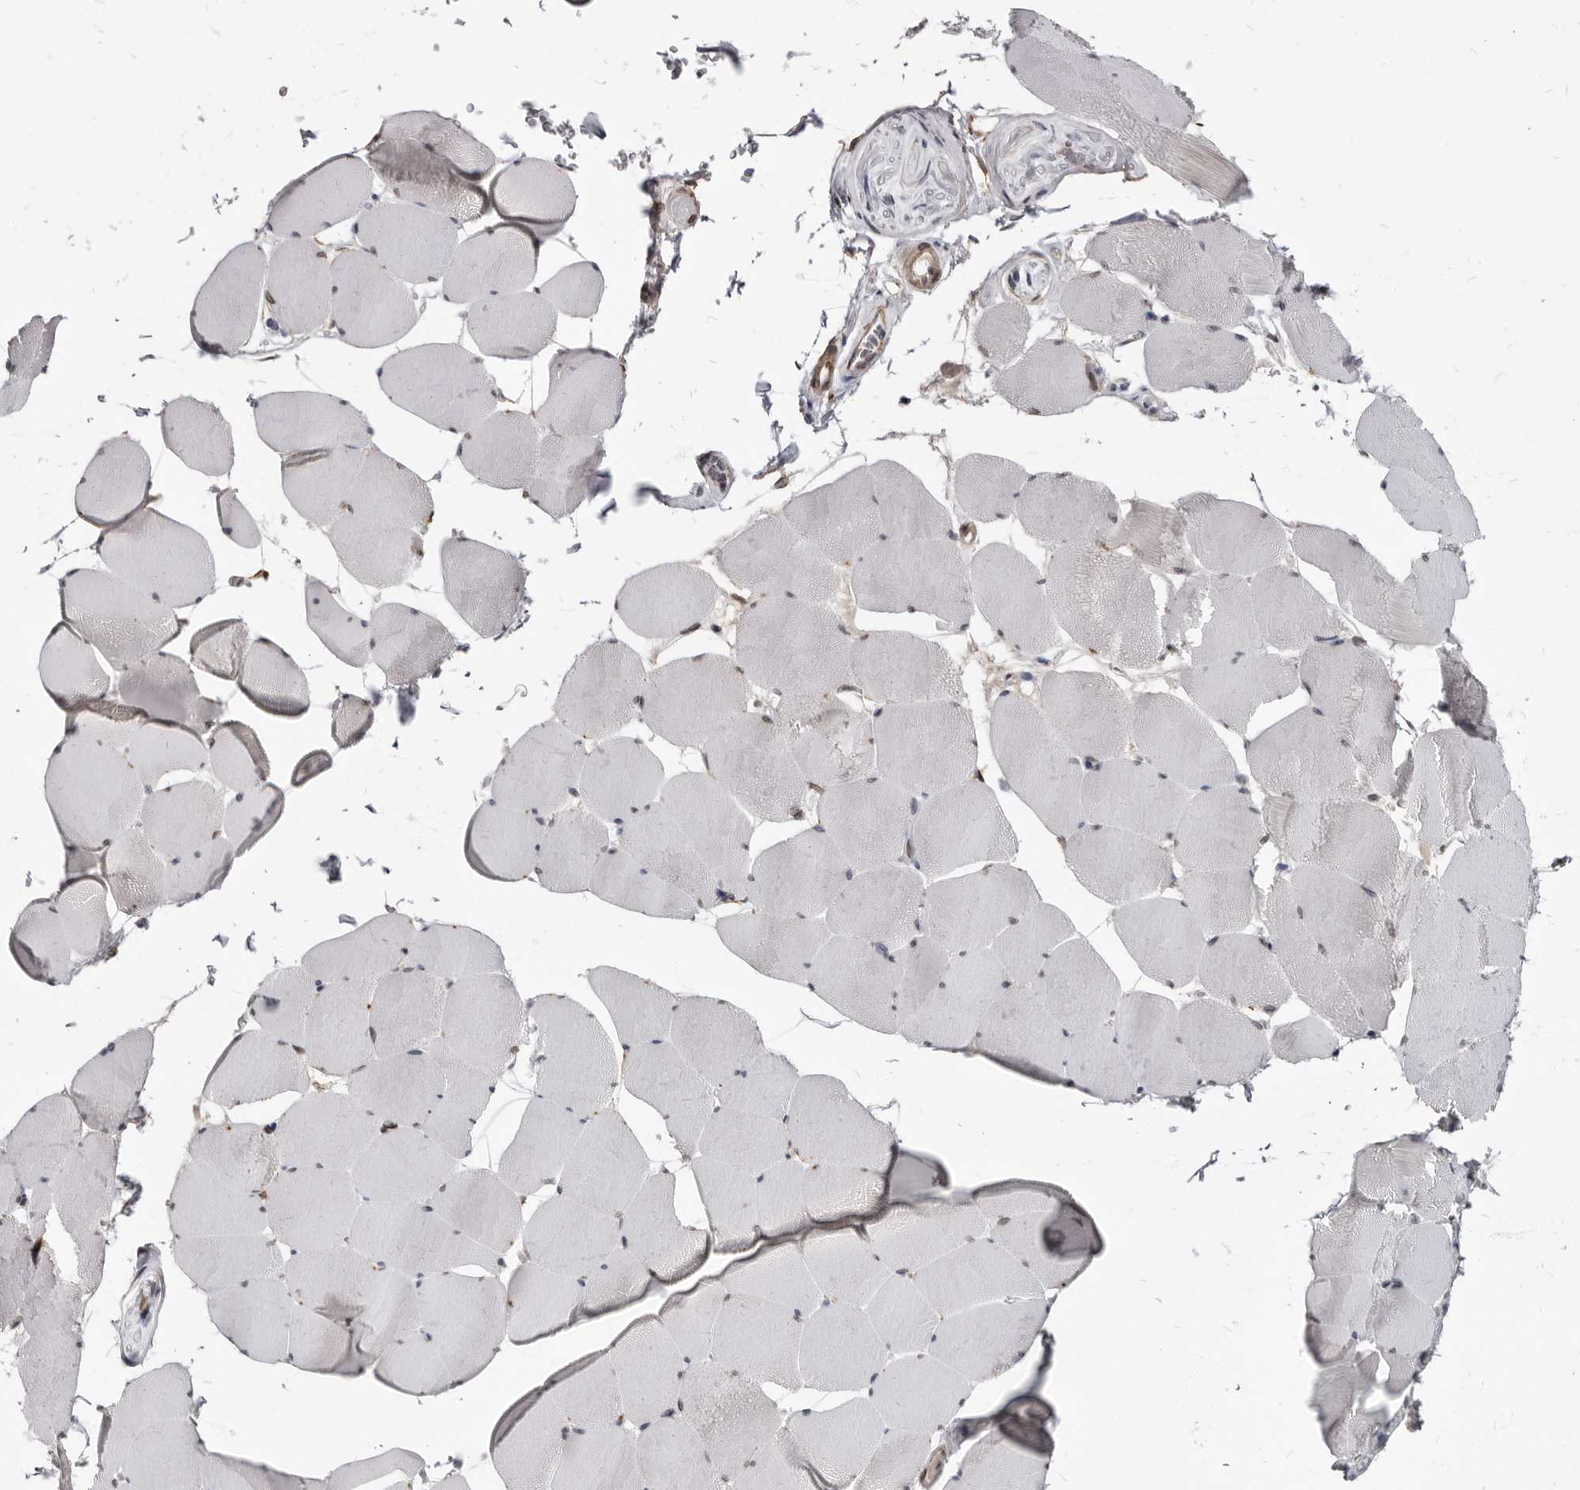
{"staining": {"intensity": "weak", "quantity": "25%-75%", "location": "cytoplasmic/membranous,nuclear"}, "tissue": "skeletal muscle", "cell_type": "Myocytes", "image_type": "normal", "snomed": [{"axis": "morphology", "description": "Normal tissue, NOS"}, {"axis": "topography", "description": "Skeletal muscle"}], "caption": "Protein expression analysis of benign skeletal muscle demonstrates weak cytoplasmic/membranous,nuclear positivity in about 25%-75% of myocytes.", "gene": "MRGPRF", "patient": {"sex": "male", "age": 62}}